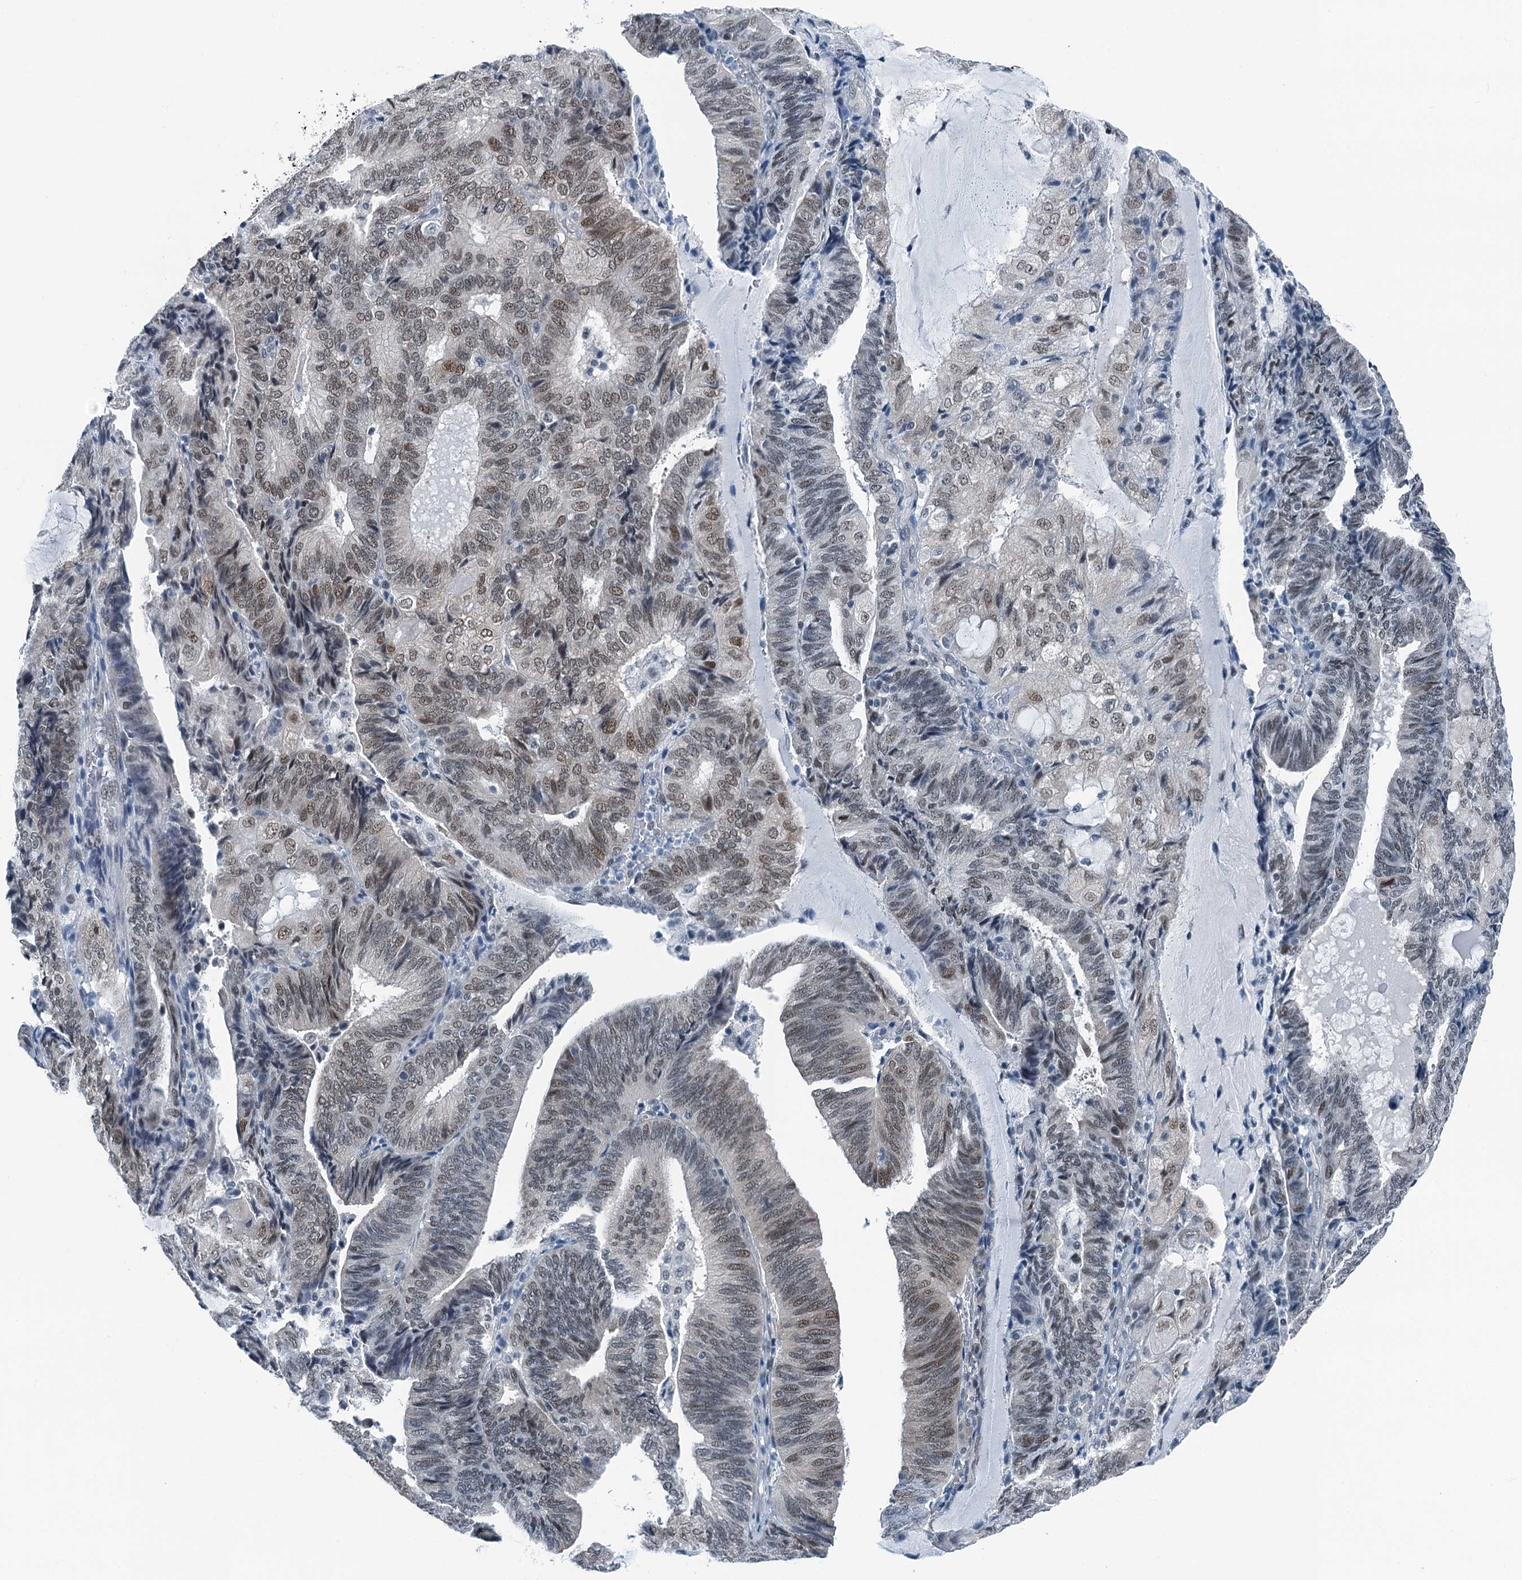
{"staining": {"intensity": "weak", "quantity": "25%-75%", "location": "nuclear"}, "tissue": "endometrial cancer", "cell_type": "Tumor cells", "image_type": "cancer", "snomed": [{"axis": "morphology", "description": "Adenocarcinoma, NOS"}, {"axis": "topography", "description": "Endometrium"}], "caption": "IHC micrograph of neoplastic tissue: adenocarcinoma (endometrial) stained using immunohistochemistry exhibits low levels of weak protein expression localized specifically in the nuclear of tumor cells, appearing as a nuclear brown color.", "gene": "TRPT1", "patient": {"sex": "female", "age": 81}}